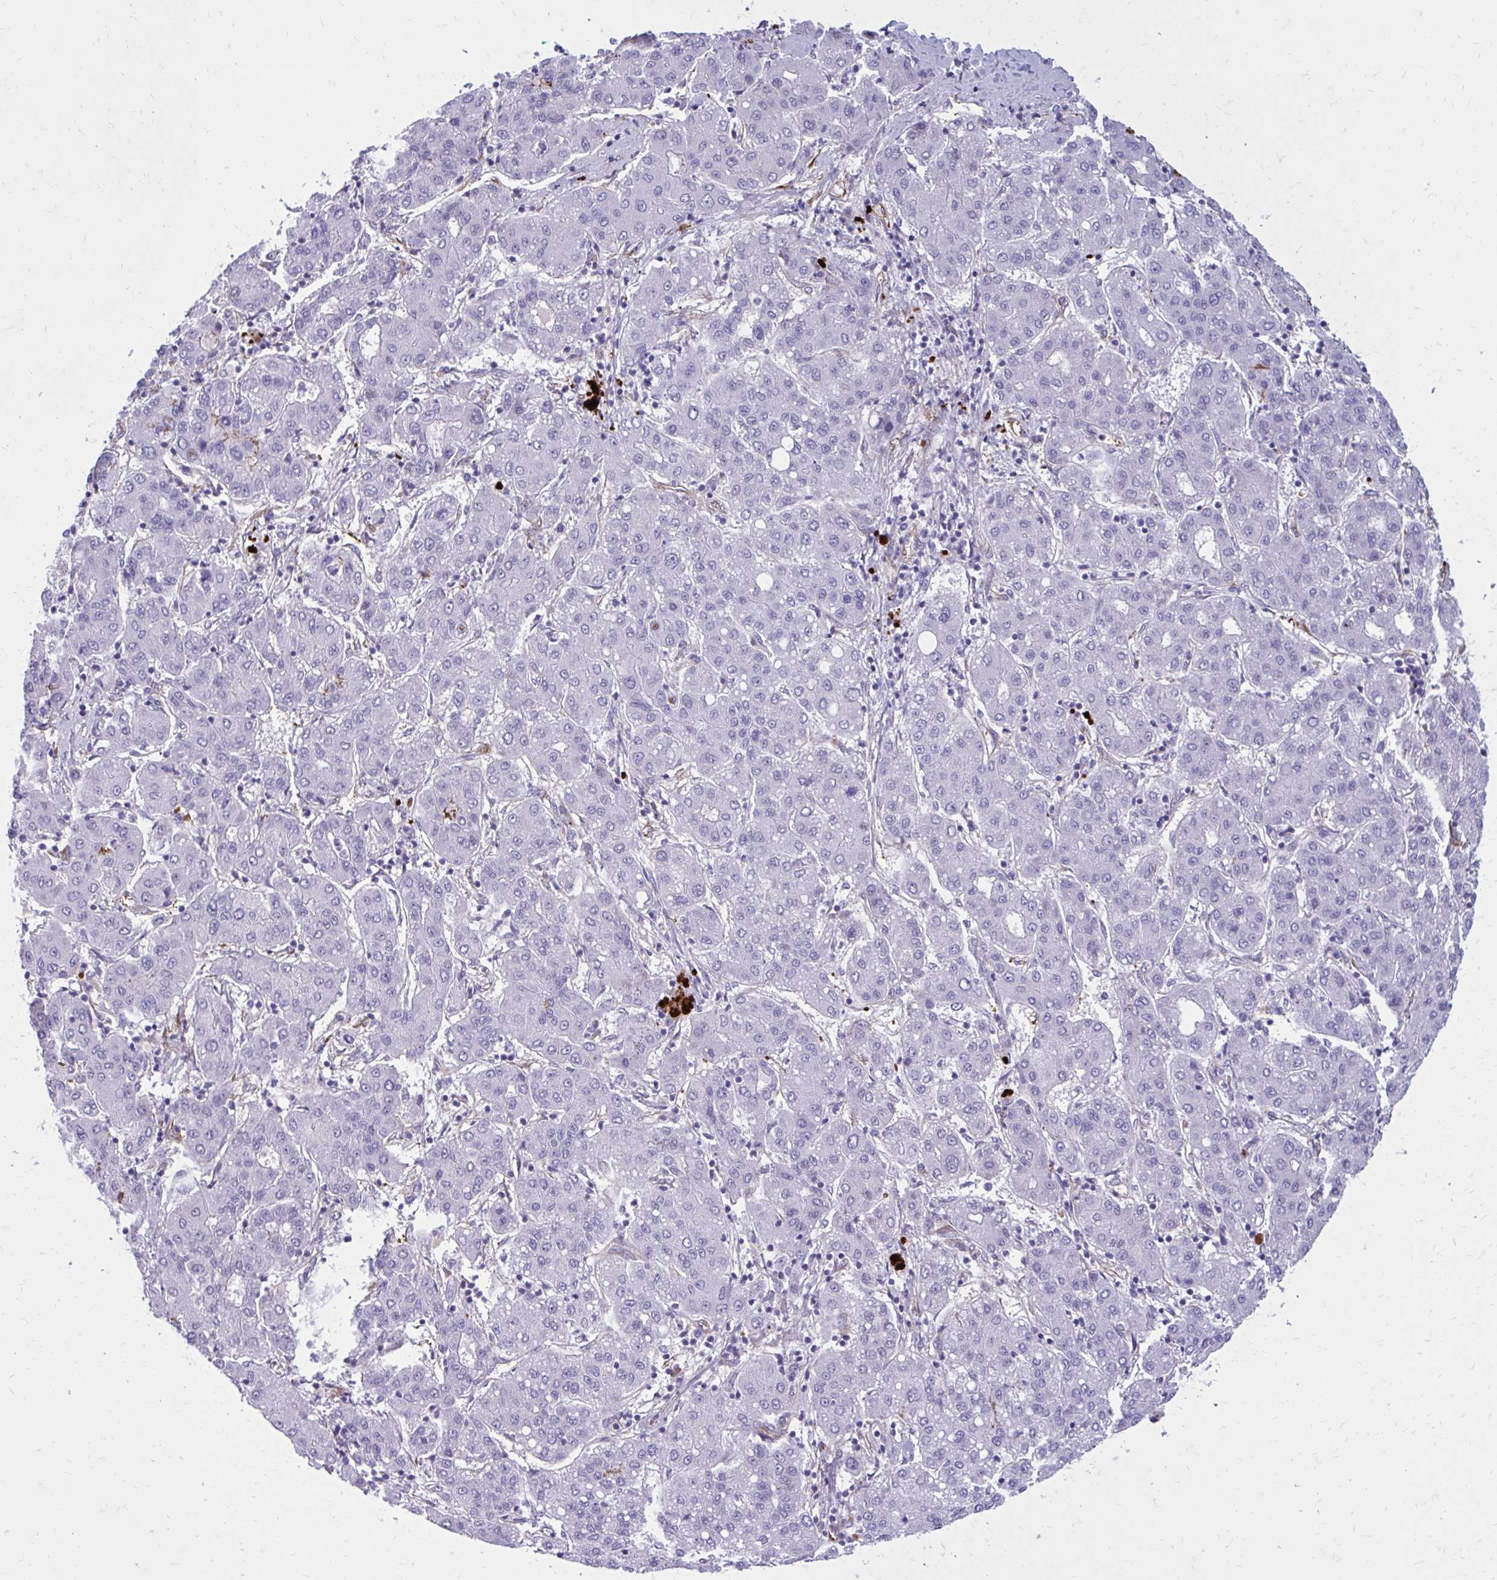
{"staining": {"intensity": "negative", "quantity": "none", "location": "none"}, "tissue": "liver cancer", "cell_type": "Tumor cells", "image_type": "cancer", "snomed": [{"axis": "morphology", "description": "Carcinoma, Hepatocellular, NOS"}, {"axis": "topography", "description": "Liver"}], "caption": "Liver cancer was stained to show a protein in brown. There is no significant positivity in tumor cells. (Immunohistochemistry, brightfield microscopy, high magnification).", "gene": "BEND5", "patient": {"sex": "male", "age": 65}}